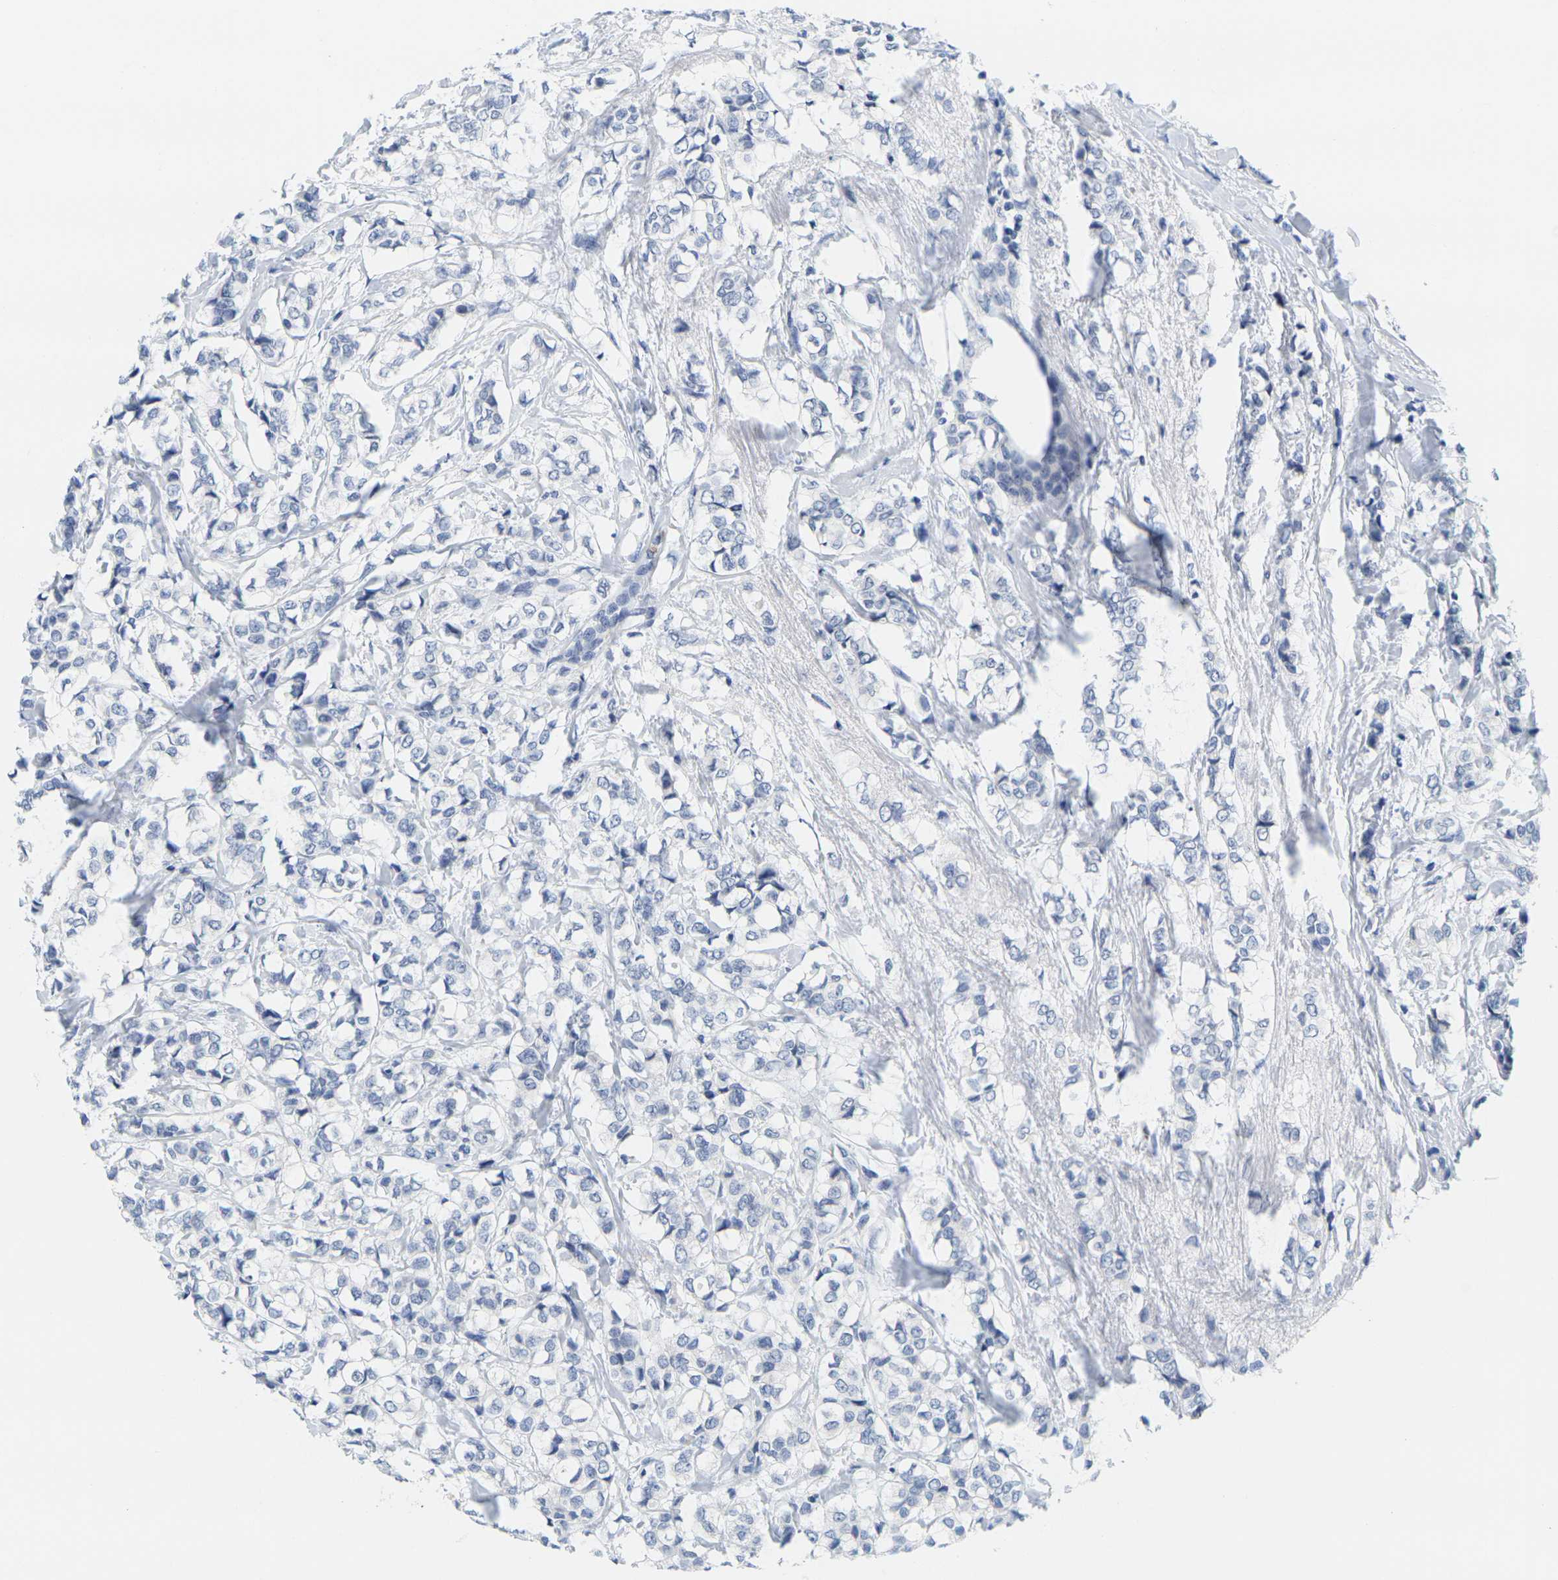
{"staining": {"intensity": "negative", "quantity": "none", "location": "none"}, "tissue": "breast cancer", "cell_type": "Tumor cells", "image_type": "cancer", "snomed": [{"axis": "morphology", "description": "Lobular carcinoma"}, {"axis": "topography", "description": "Breast"}], "caption": "Immunohistochemical staining of human breast cancer (lobular carcinoma) exhibits no significant staining in tumor cells.", "gene": "HLA-DOB", "patient": {"sex": "female", "age": 60}}